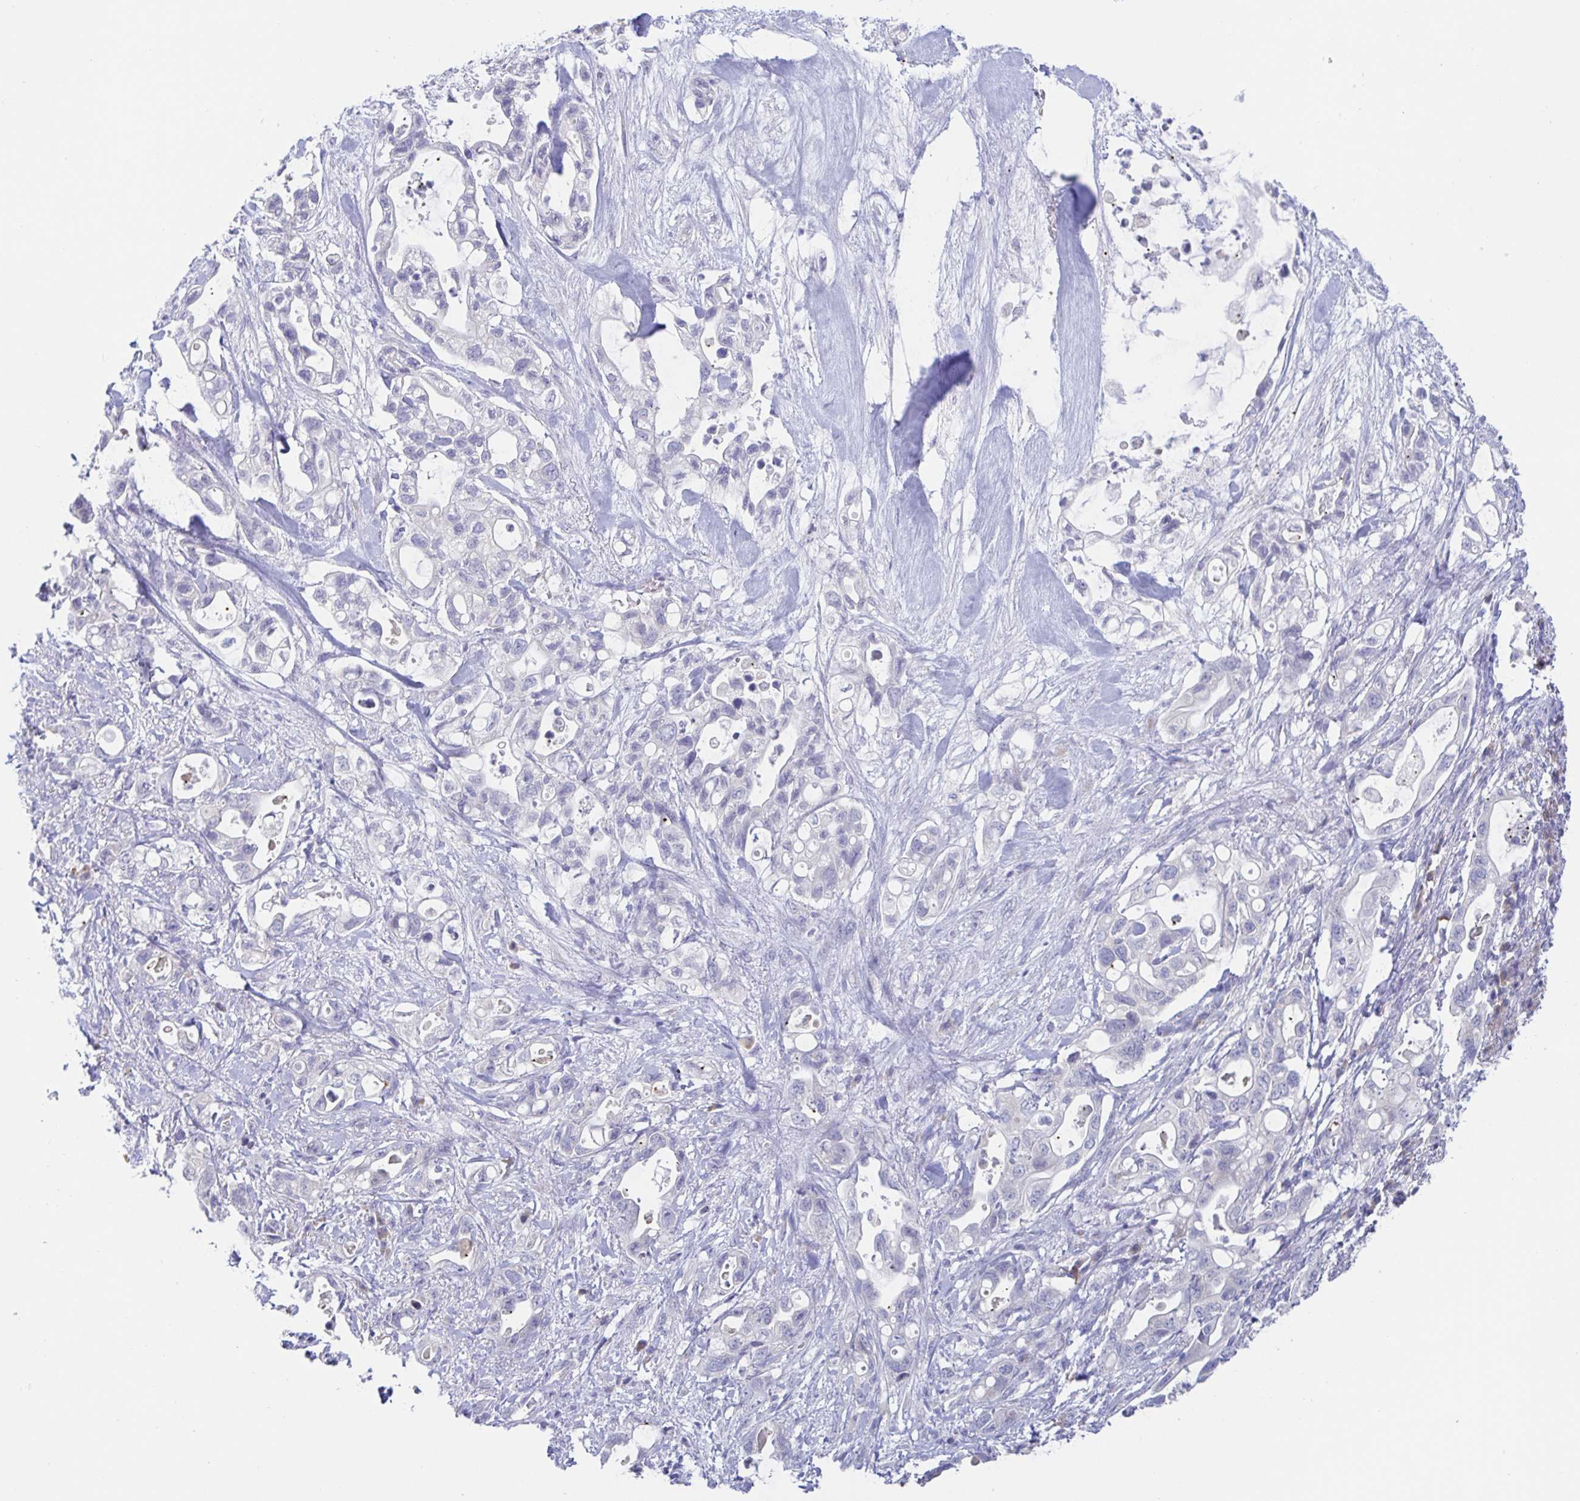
{"staining": {"intensity": "negative", "quantity": "none", "location": "none"}, "tissue": "pancreatic cancer", "cell_type": "Tumor cells", "image_type": "cancer", "snomed": [{"axis": "morphology", "description": "Adenocarcinoma, NOS"}, {"axis": "topography", "description": "Pancreas"}], "caption": "This is an immunohistochemistry (IHC) histopathology image of human pancreatic adenocarcinoma. There is no expression in tumor cells.", "gene": "SIAH3", "patient": {"sex": "female", "age": 72}}